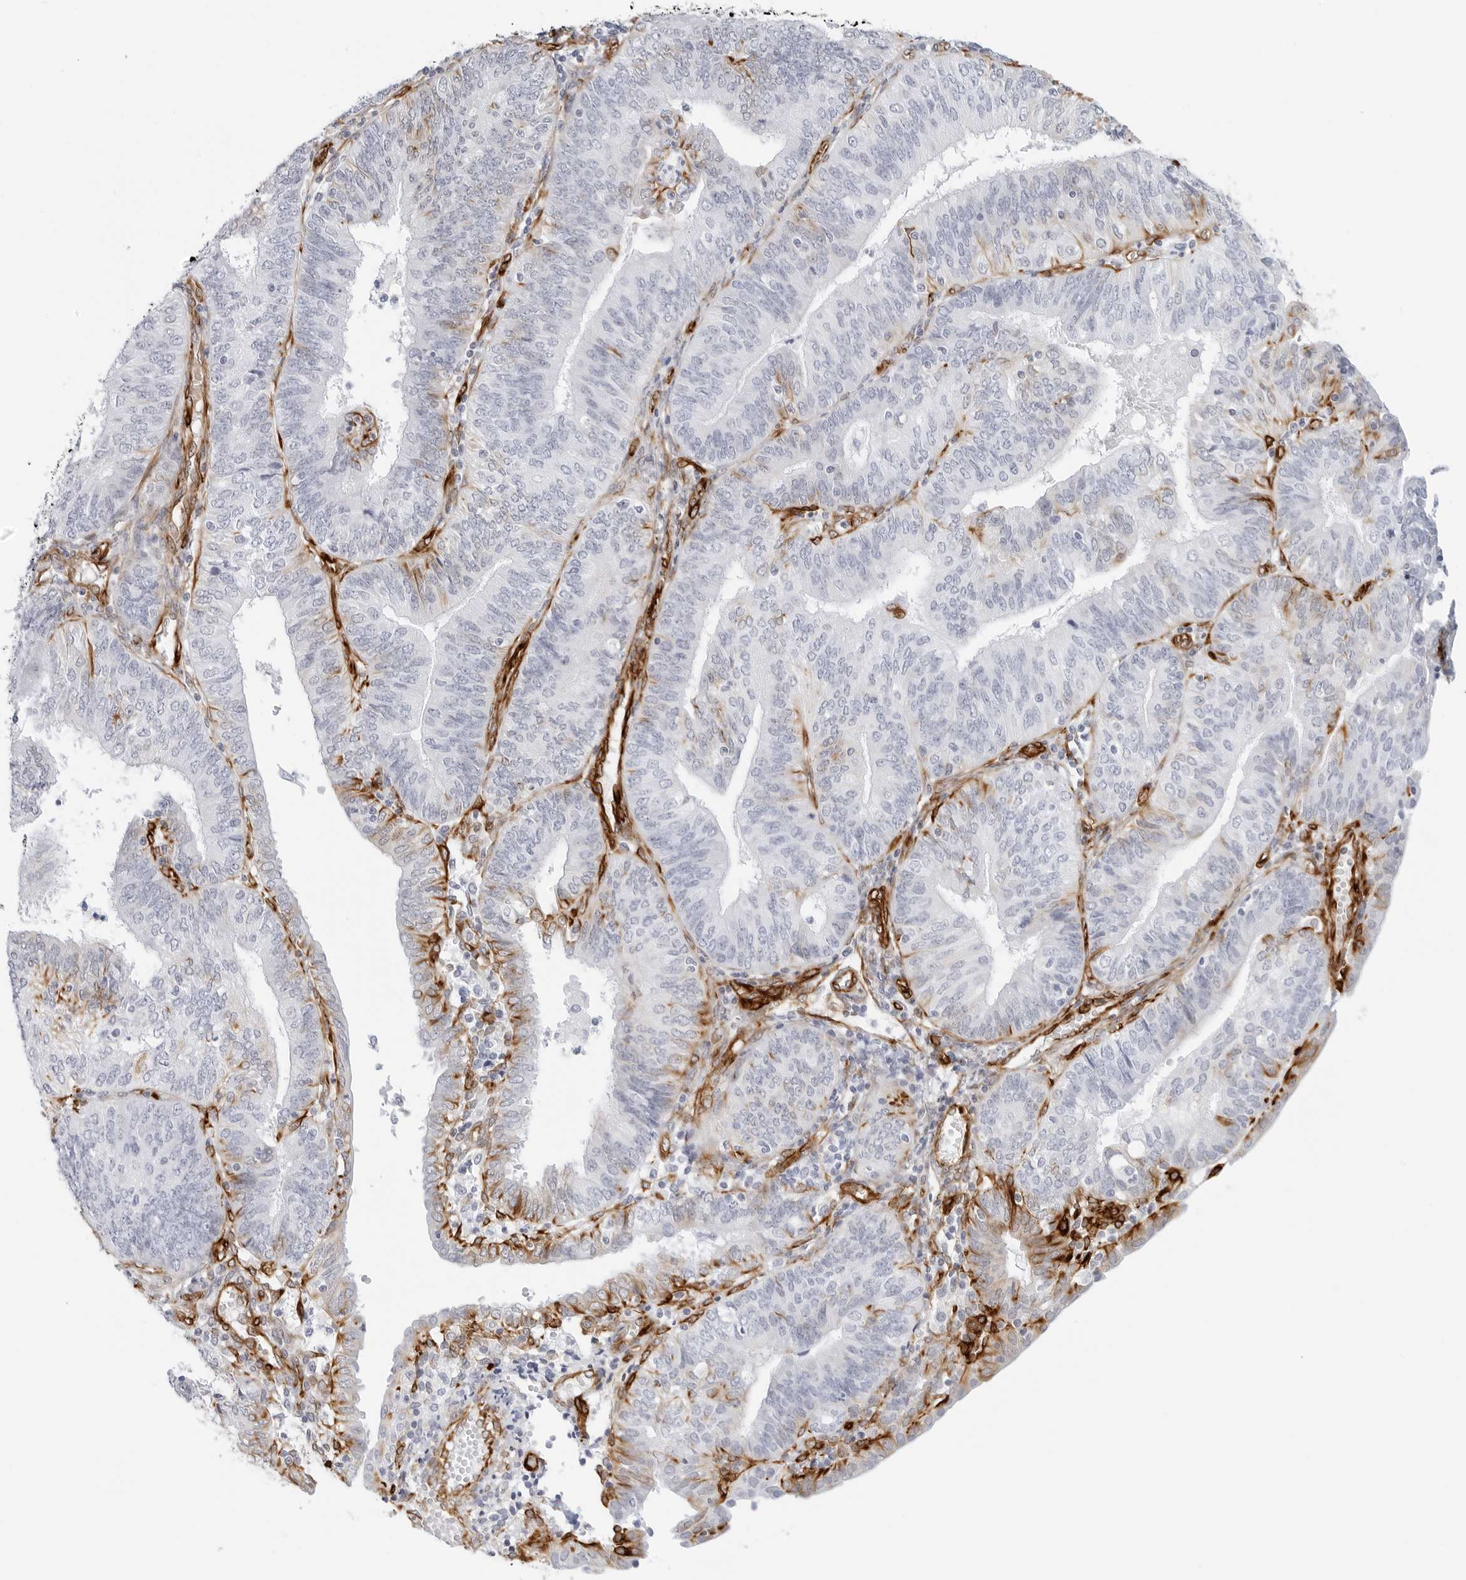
{"staining": {"intensity": "negative", "quantity": "none", "location": "none"}, "tissue": "endometrial cancer", "cell_type": "Tumor cells", "image_type": "cancer", "snomed": [{"axis": "morphology", "description": "Adenocarcinoma, NOS"}, {"axis": "topography", "description": "Endometrium"}], "caption": "Immunohistochemistry micrograph of neoplastic tissue: adenocarcinoma (endometrial) stained with DAB exhibits no significant protein positivity in tumor cells. (DAB IHC visualized using brightfield microscopy, high magnification).", "gene": "NES", "patient": {"sex": "female", "age": 58}}